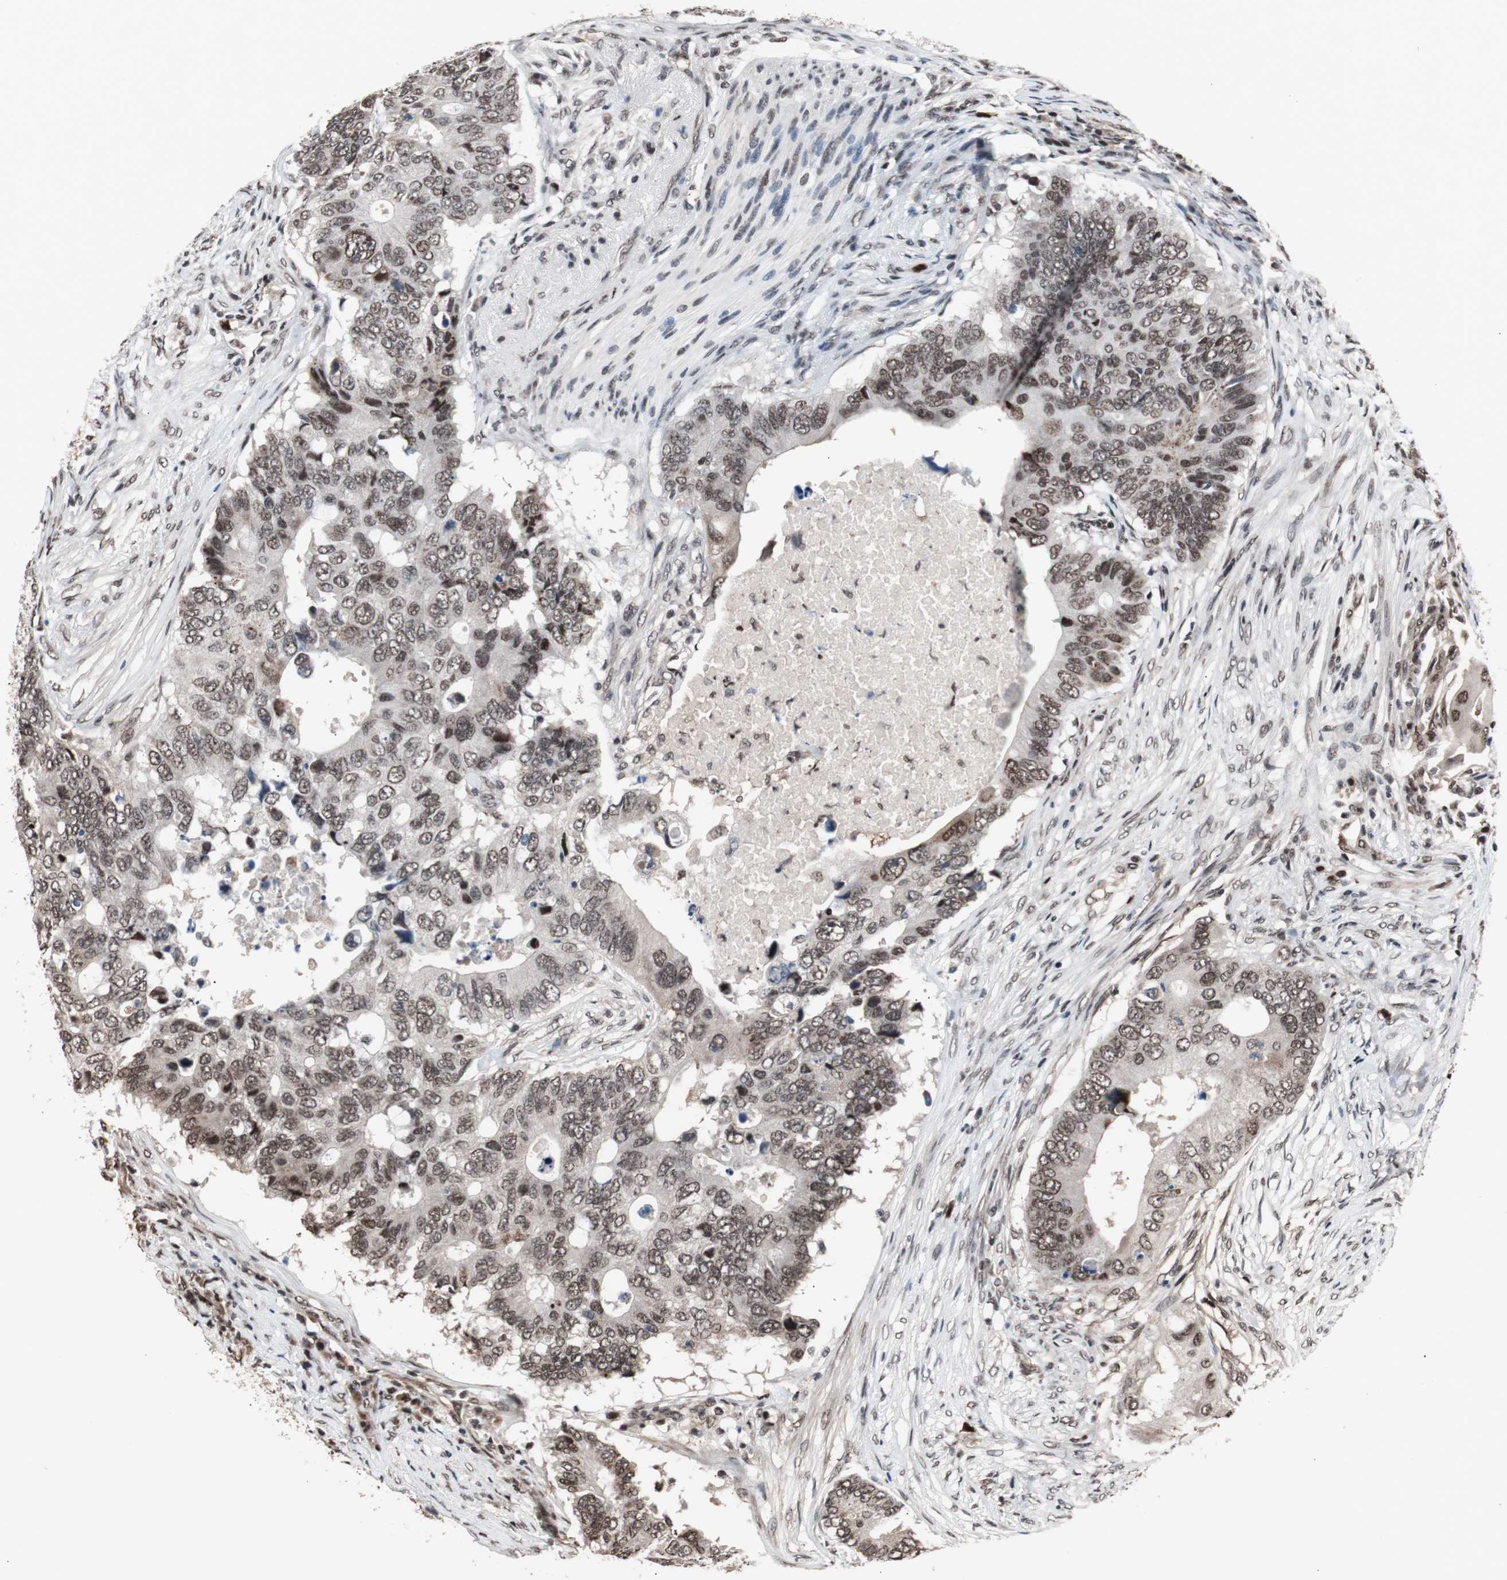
{"staining": {"intensity": "moderate", "quantity": ">75%", "location": "nuclear"}, "tissue": "colorectal cancer", "cell_type": "Tumor cells", "image_type": "cancer", "snomed": [{"axis": "morphology", "description": "Adenocarcinoma, NOS"}, {"axis": "topography", "description": "Colon"}], "caption": "This is a photomicrograph of IHC staining of colorectal cancer, which shows moderate staining in the nuclear of tumor cells.", "gene": "POGZ", "patient": {"sex": "male", "age": 71}}